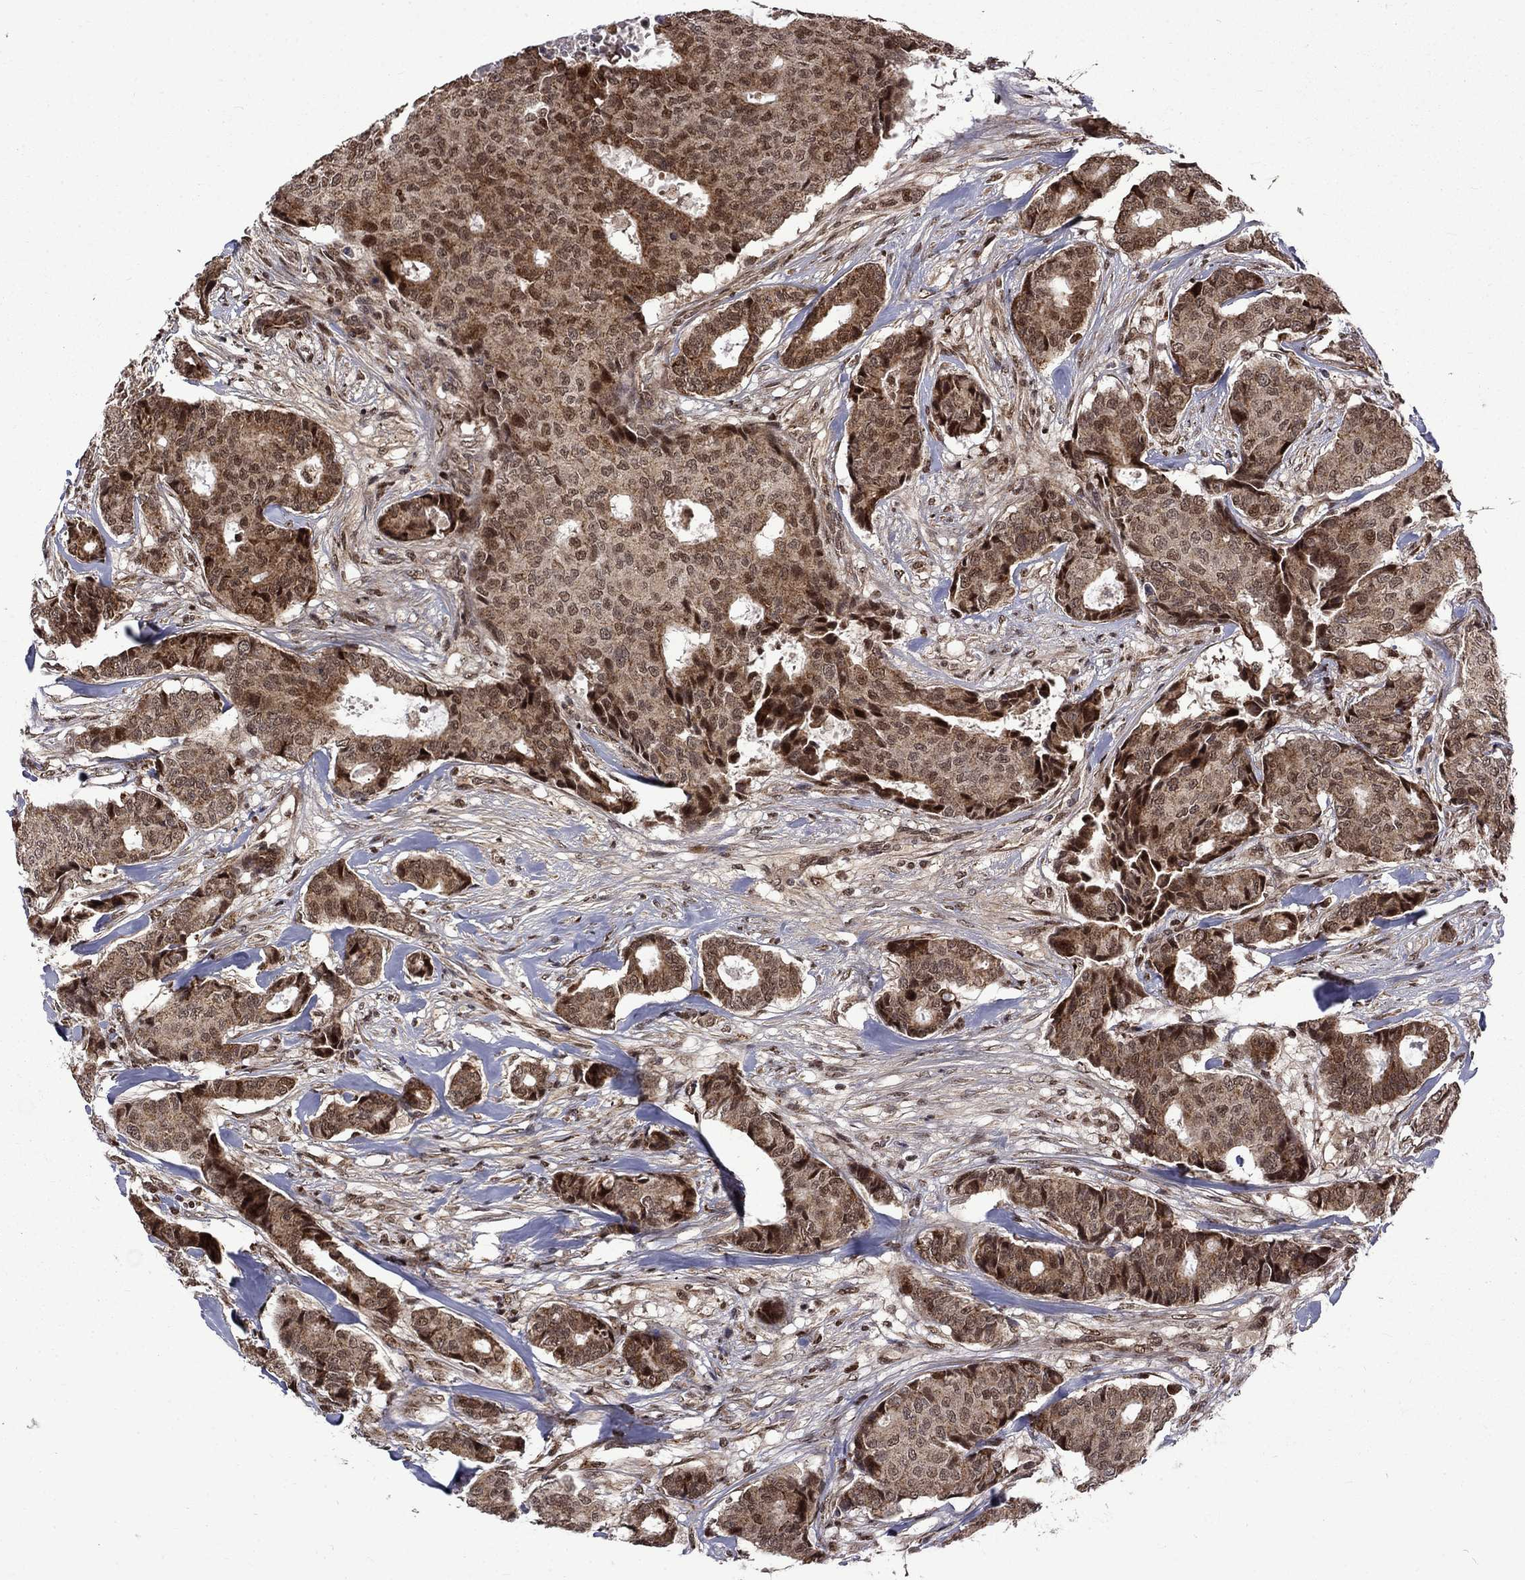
{"staining": {"intensity": "moderate", "quantity": "25%-75%", "location": "cytoplasmic/membranous,nuclear"}, "tissue": "breast cancer", "cell_type": "Tumor cells", "image_type": "cancer", "snomed": [{"axis": "morphology", "description": "Duct carcinoma"}, {"axis": "topography", "description": "Breast"}], "caption": "Approximately 25%-75% of tumor cells in human infiltrating ductal carcinoma (breast) exhibit moderate cytoplasmic/membranous and nuclear protein staining as visualized by brown immunohistochemical staining.", "gene": "KPNA3", "patient": {"sex": "female", "age": 75}}